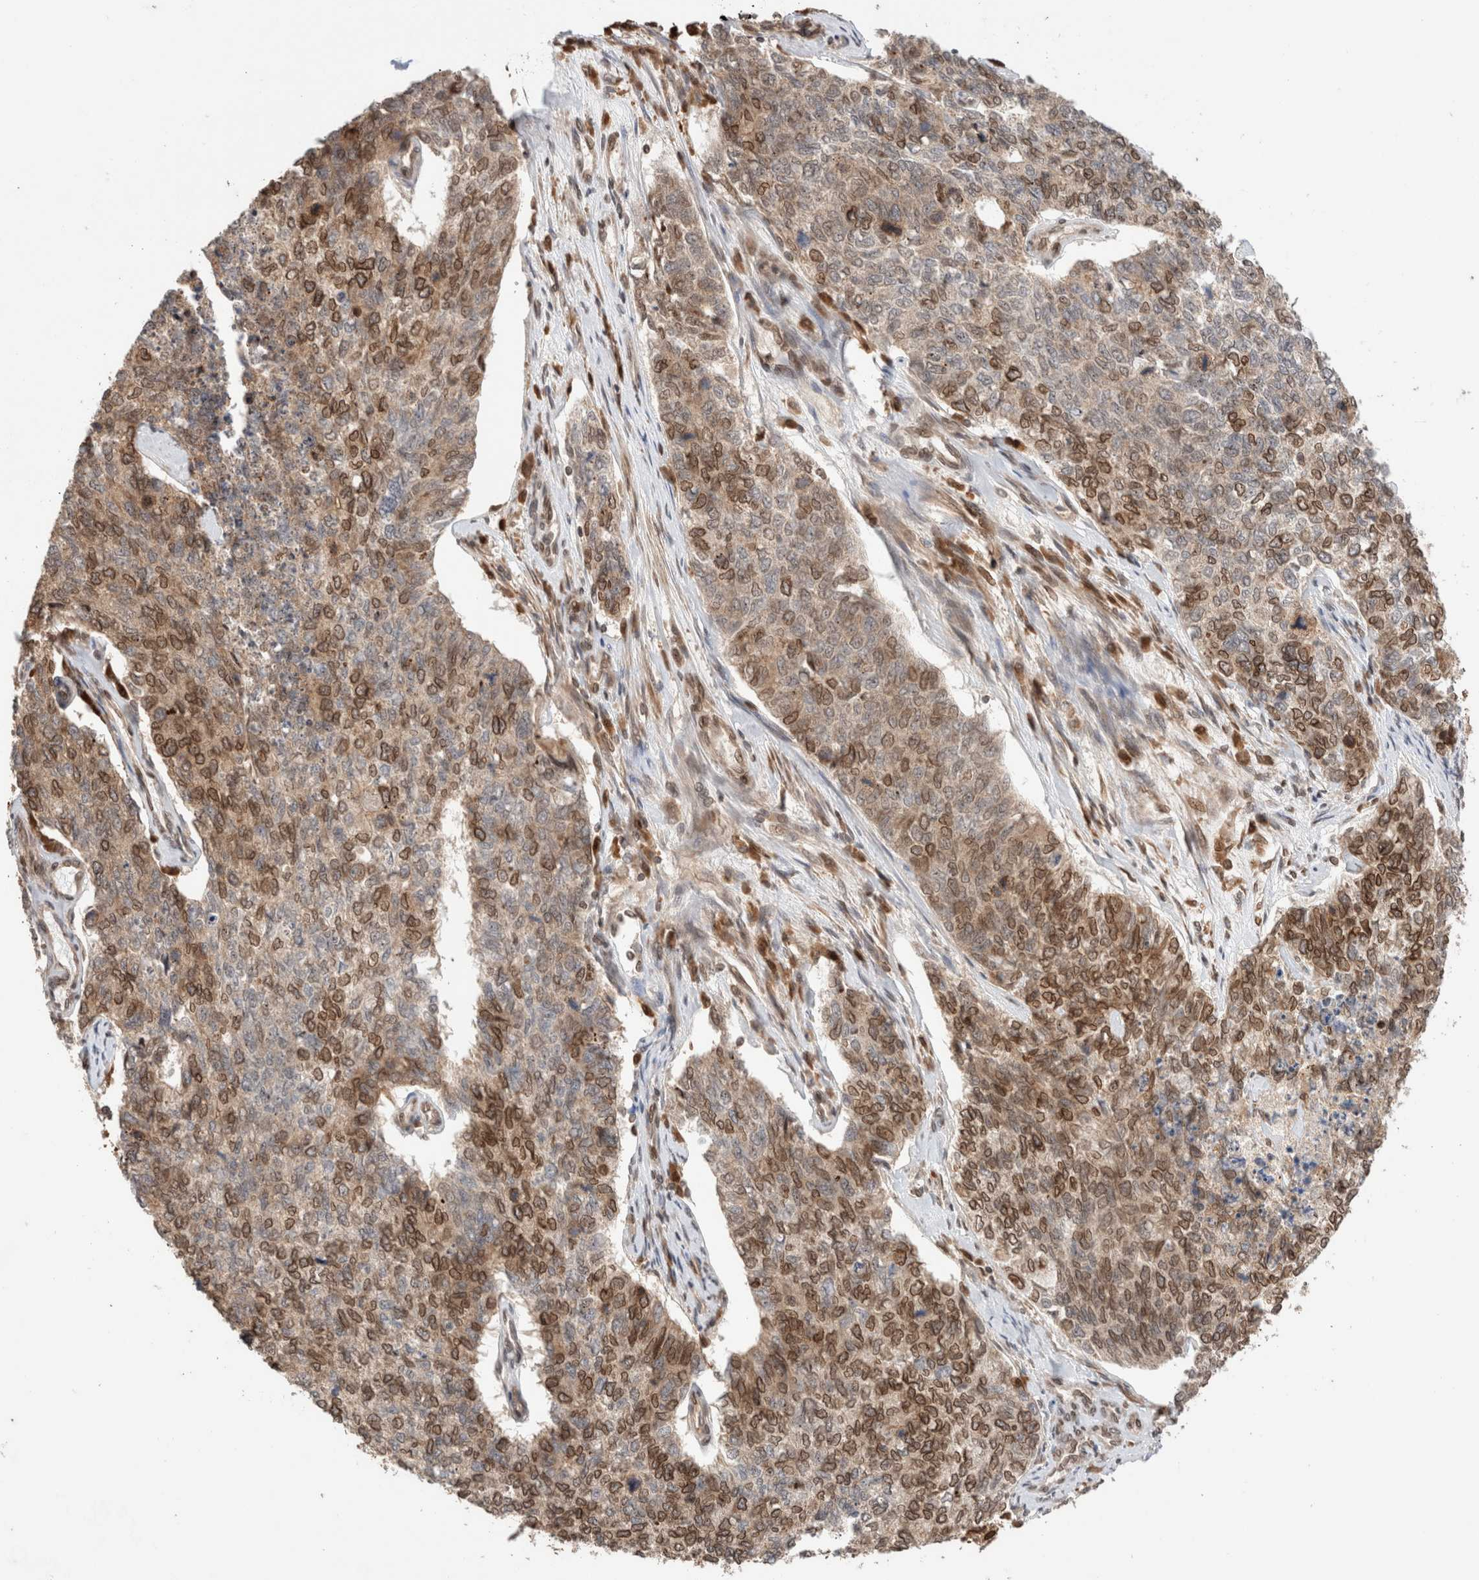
{"staining": {"intensity": "strong", "quantity": ">75%", "location": "cytoplasmic/membranous,nuclear"}, "tissue": "cervical cancer", "cell_type": "Tumor cells", "image_type": "cancer", "snomed": [{"axis": "morphology", "description": "Squamous cell carcinoma, NOS"}, {"axis": "topography", "description": "Cervix"}], "caption": "Immunohistochemistry photomicrograph of cervical cancer stained for a protein (brown), which shows high levels of strong cytoplasmic/membranous and nuclear expression in approximately >75% of tumor cells.", "gene": "TPR", "patient": {"sex": "female", "age": 63}}